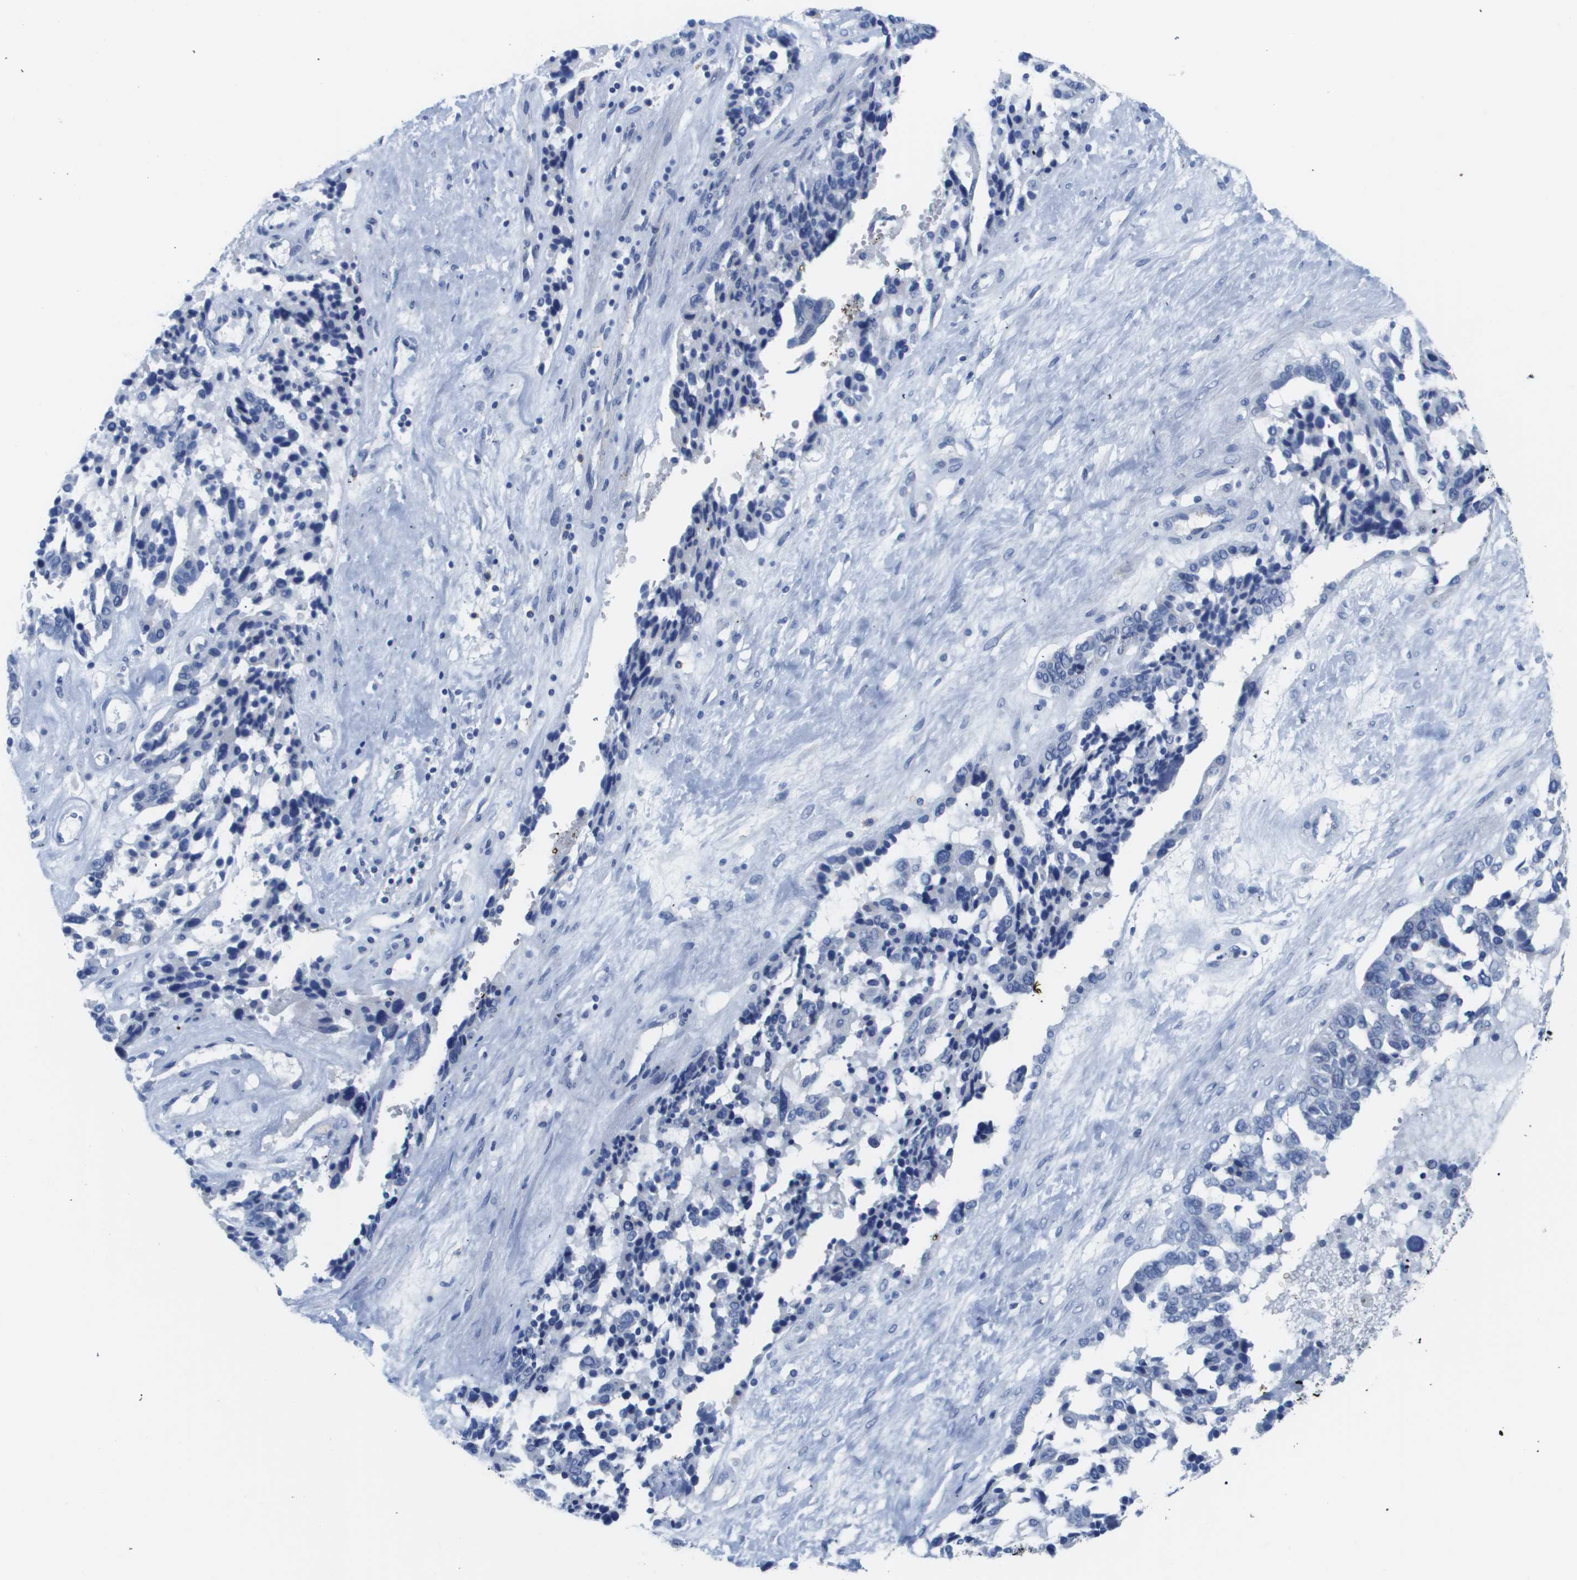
{"staining": {"intensity": "negative", "quantity": "none", "location": "none"}, "tissue": "ovarian cancer", "cell_type": "Tumor cells", "image_type": "cancer", "snomed": [{"axis": "morphology", "description": "Cystadenocarcinoma, serous, NOS"}, {"axis": "topography", "description": "Ovary"}], "caption": "Immunohistochemistry of human ovarian cancer displays no positivity in tumor cells.", "gene": "MS4A1", "patient": {"sex": "female", "age": 44}}